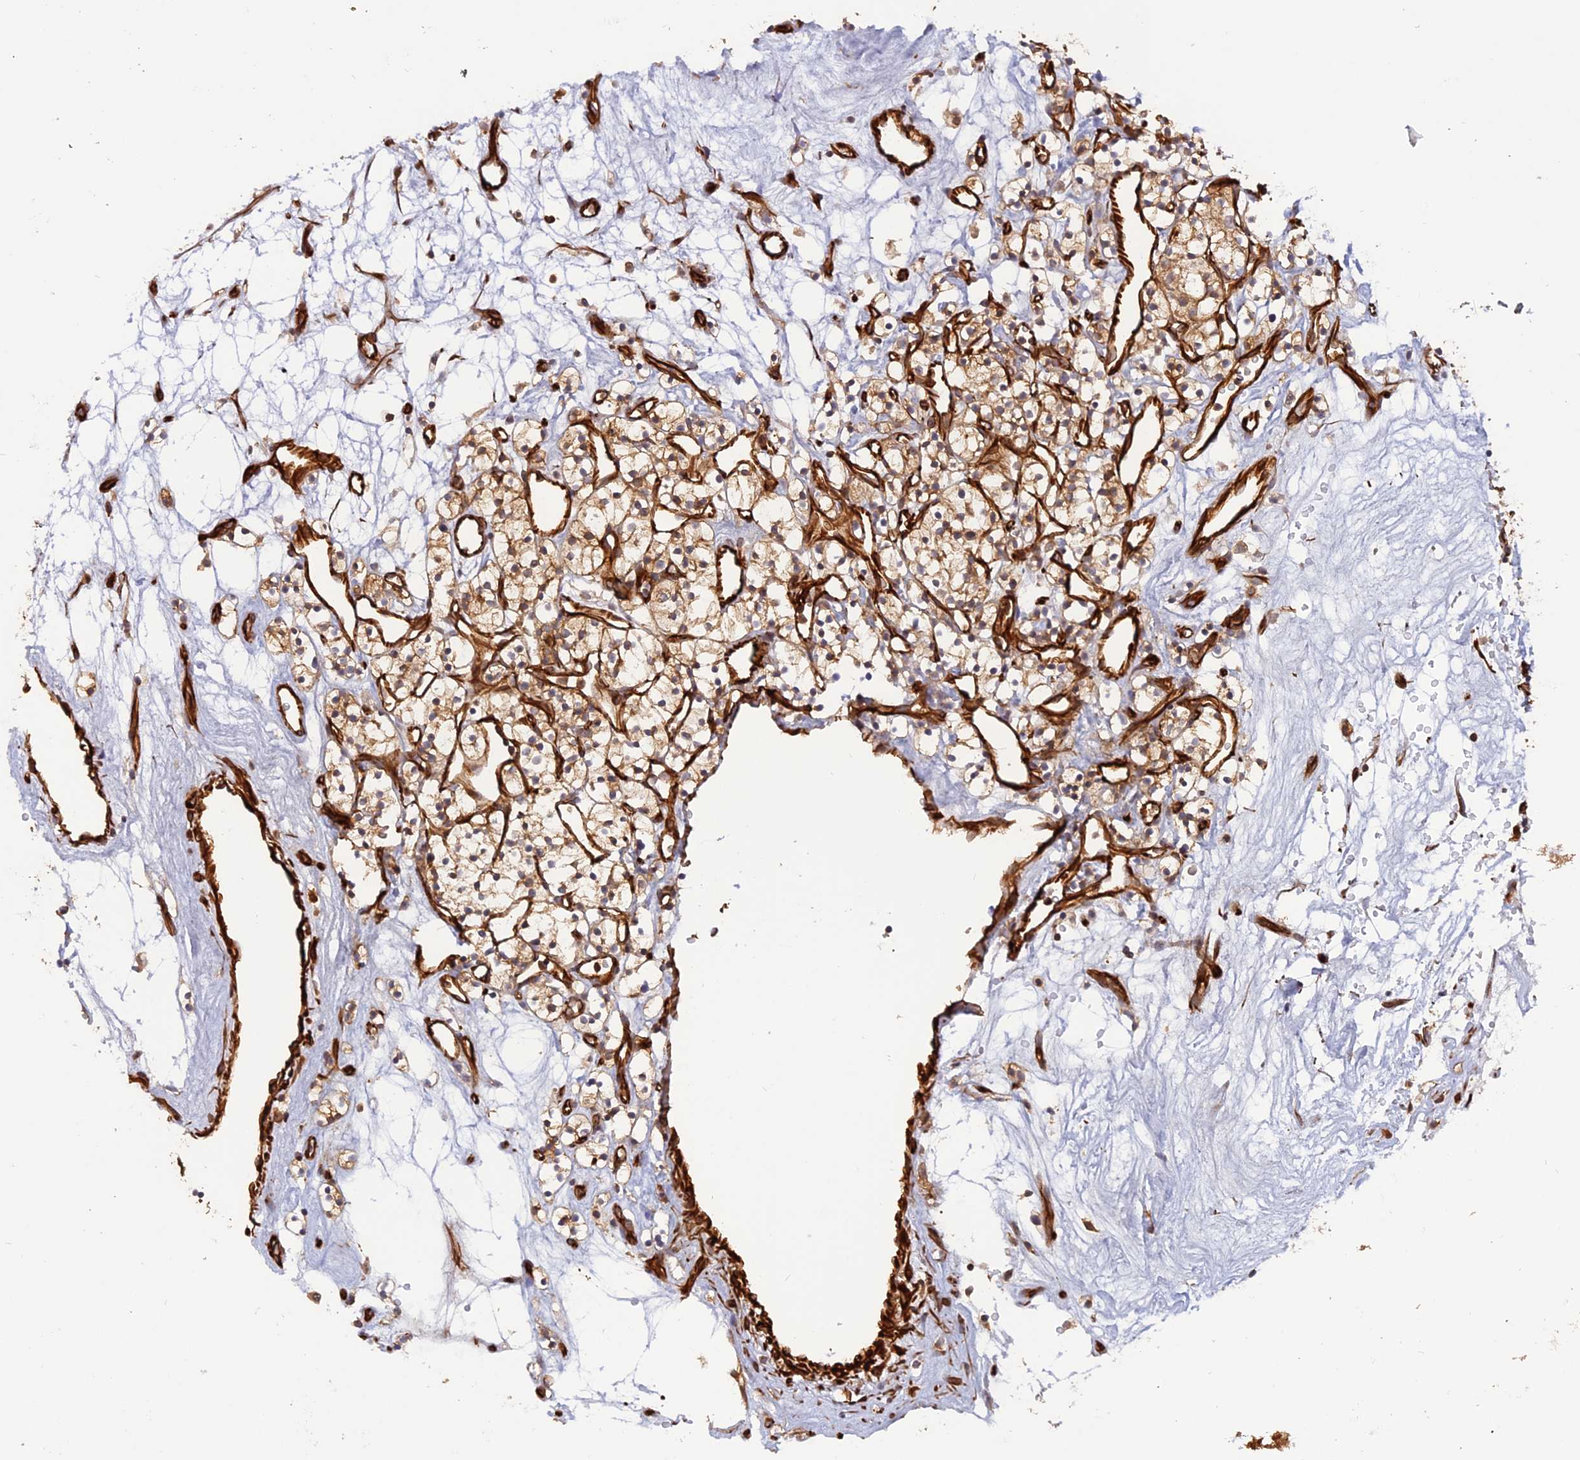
{"staining": {"intensity": "moderate", "quantity": ">75%", "location": "cytoplasmic/membranous"}, "tissue": "renal cancer", "cell_type": "Tumor cells", "image_type": "cancer", "snomed": [{"axis": "morphology", "description": "Adenocarcinoma, NOS"}, {"axis": "topography", "description": "Kidney"}], "caption": "The image reveals staining of renal cancer (adenocarcinoma), revealing moderate cytoplasmic/membranous protein expression (brown color) within tumor cells.", "gene": "PHLDB3", "patient": {"sex": "female", "age": 57}}